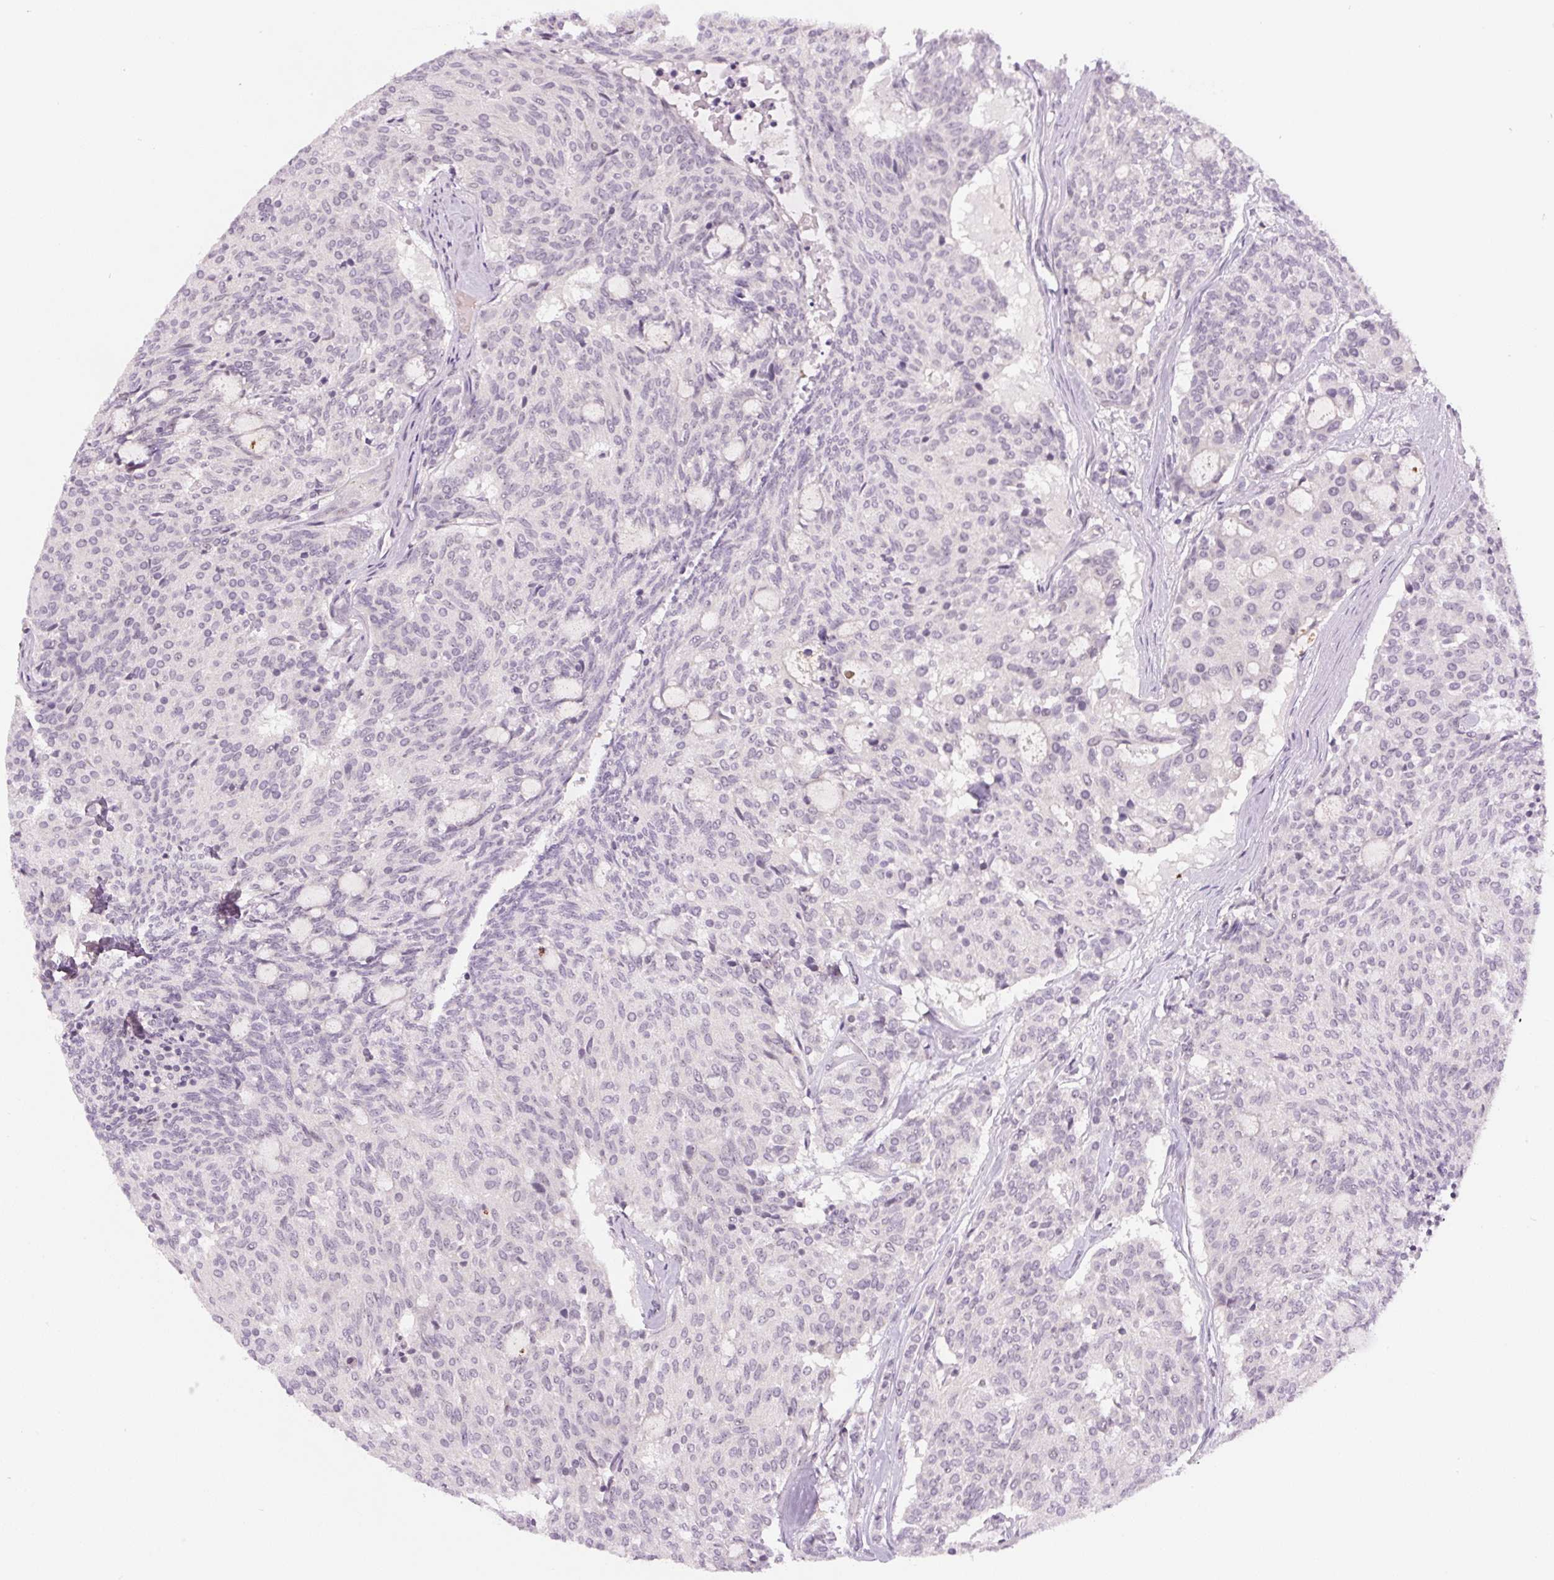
{"staining": {"intensity": "negative", "quantity": "none", "location": "none"}, "tissue": "carcinoid", "cell_type": "Tumor cells", "image_type": "cancer", "snomed": [{"axis": "morphology", "description": "Carcinoid, malignant, NOS"}, {"axis": "topography", "description": "Pancreas"}], "caption": "Tumor cells are negative for protein expression in human carcinoid (malignant).", "gene": "SGF29", "patient": {"sex": "female", "age": 54}}